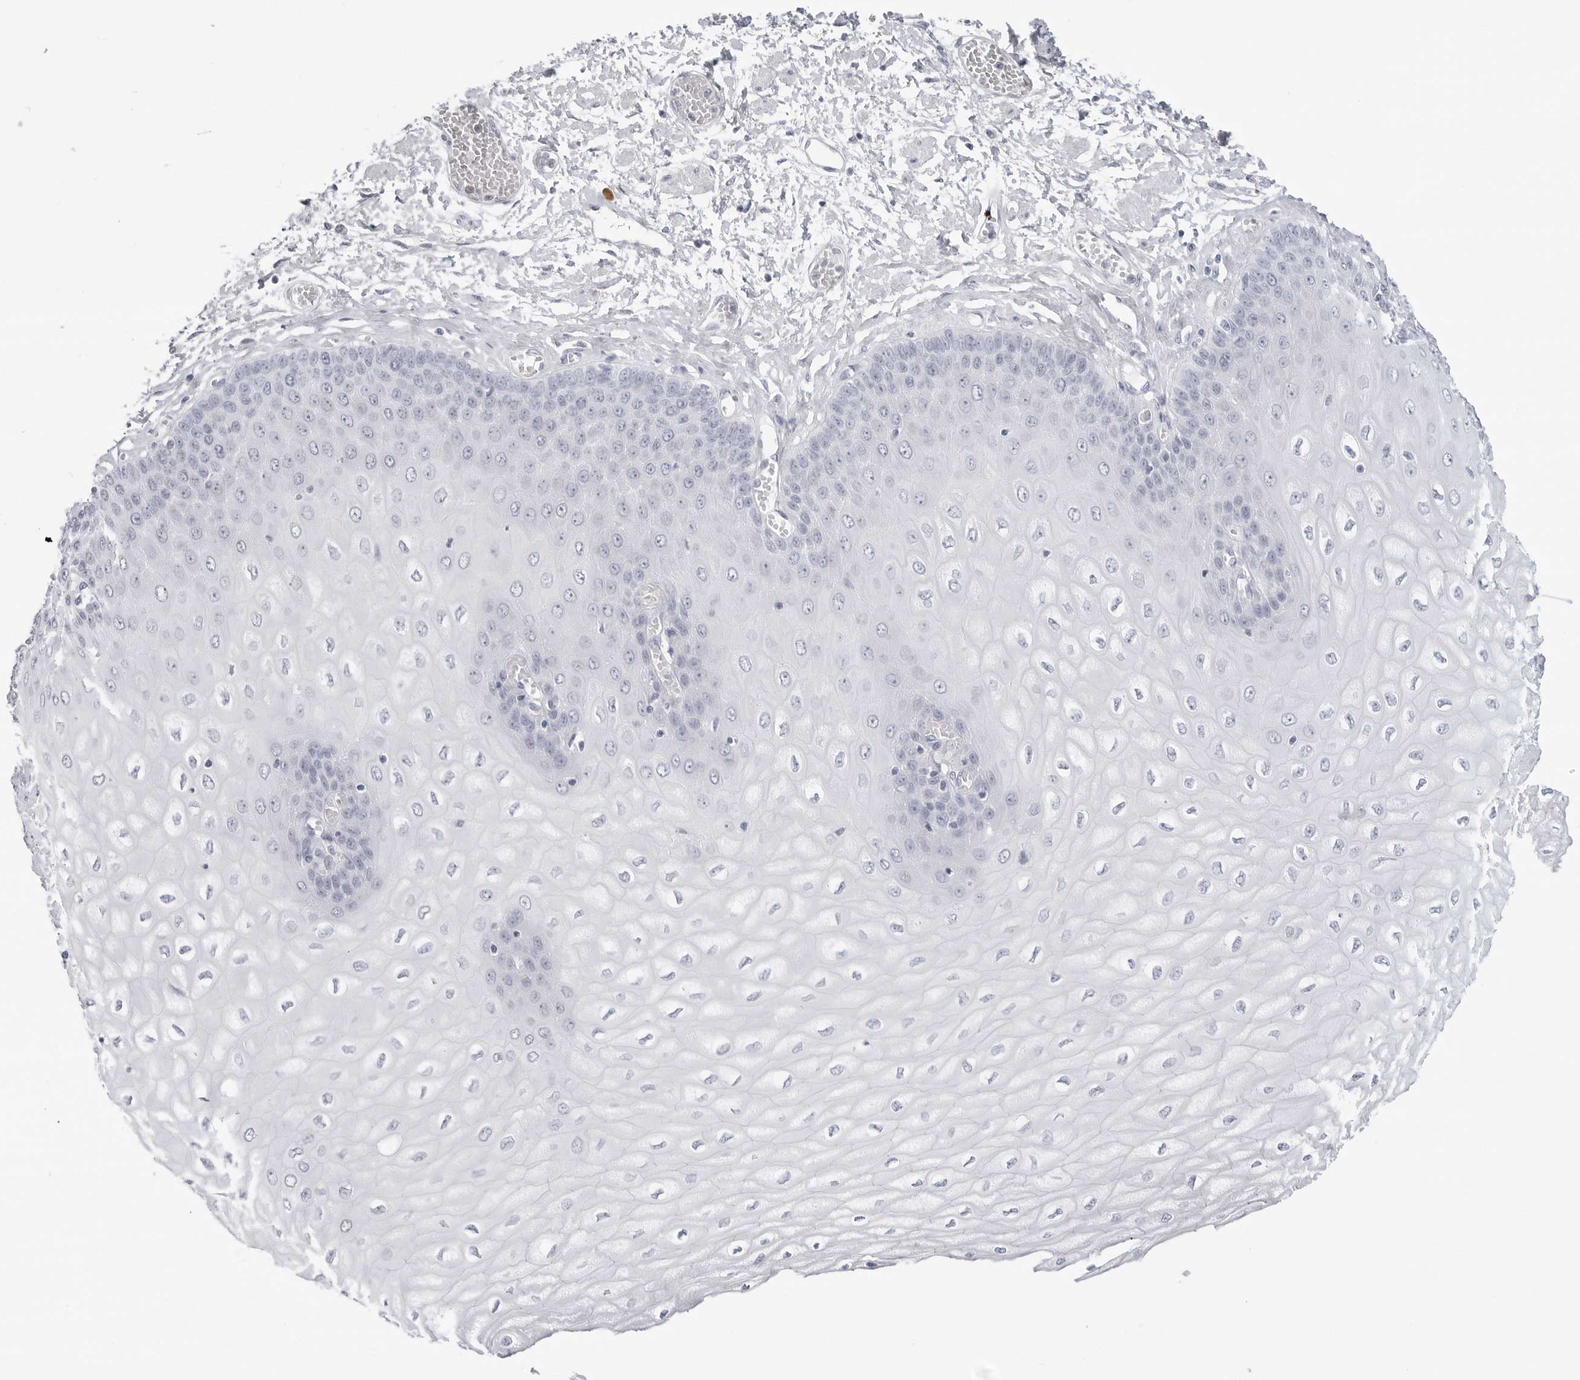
{"staining": {"intensity": "negative", "quantity": "none", "location": "none"}, "tissue": "esophagus", "cell_type": "Squamous epithelial cells", "image_type": "normal", "snomed": [{"axis": "morphology", "description": "Normal tissue, NOS"}, {"axis": "topography", "description": "Esophagus"}], "caption": "Immunohistochemistry (IHC) of unremarkable esophagus displays no expression in squamous epithelial cells.", "gene": "AMPD1", "patient": {"sex": "male", "age": 60}}